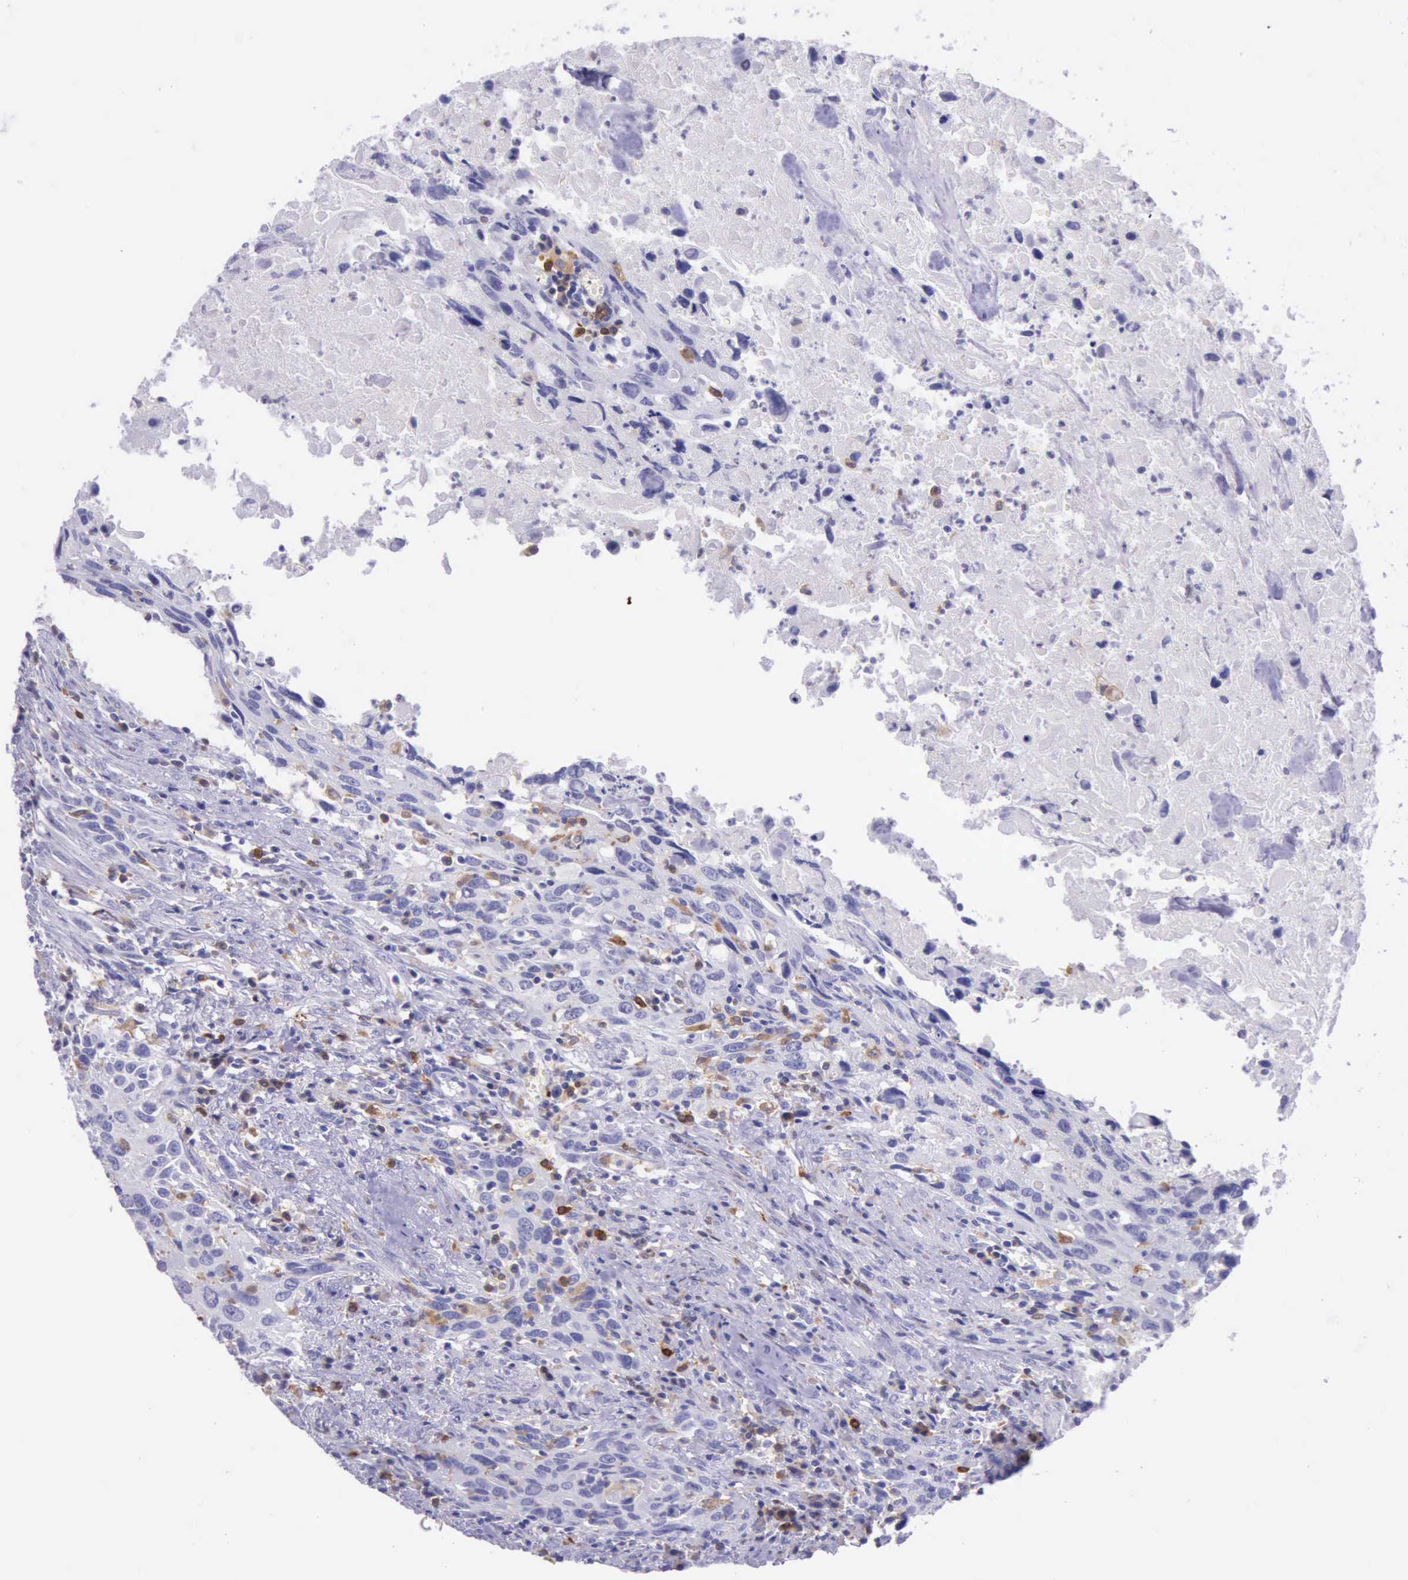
{"staining": {"intensity": "negative", "quantity": "none", "location": "none"}, "tissue": "urothelial cancer", "cell_type": "Tumor cells", "image_type": "cancer", "snomed": [{"axis": "morphology", "description": "Urothelial carcinoma, High grade"}, {"axis": "topography", "description": "Urinary bladder"}], "caption": "An IHC image of high-grade urothelial carcinoma is shown. There is no staining in tumor cells of high-grade urothelial carcinoma. (Brightfield microscopy of DAB (3,3'-diaminobenzidine) IHC at high magnification).", "gene": "BTK", "patient": {"sex": "male", "age": 71}}